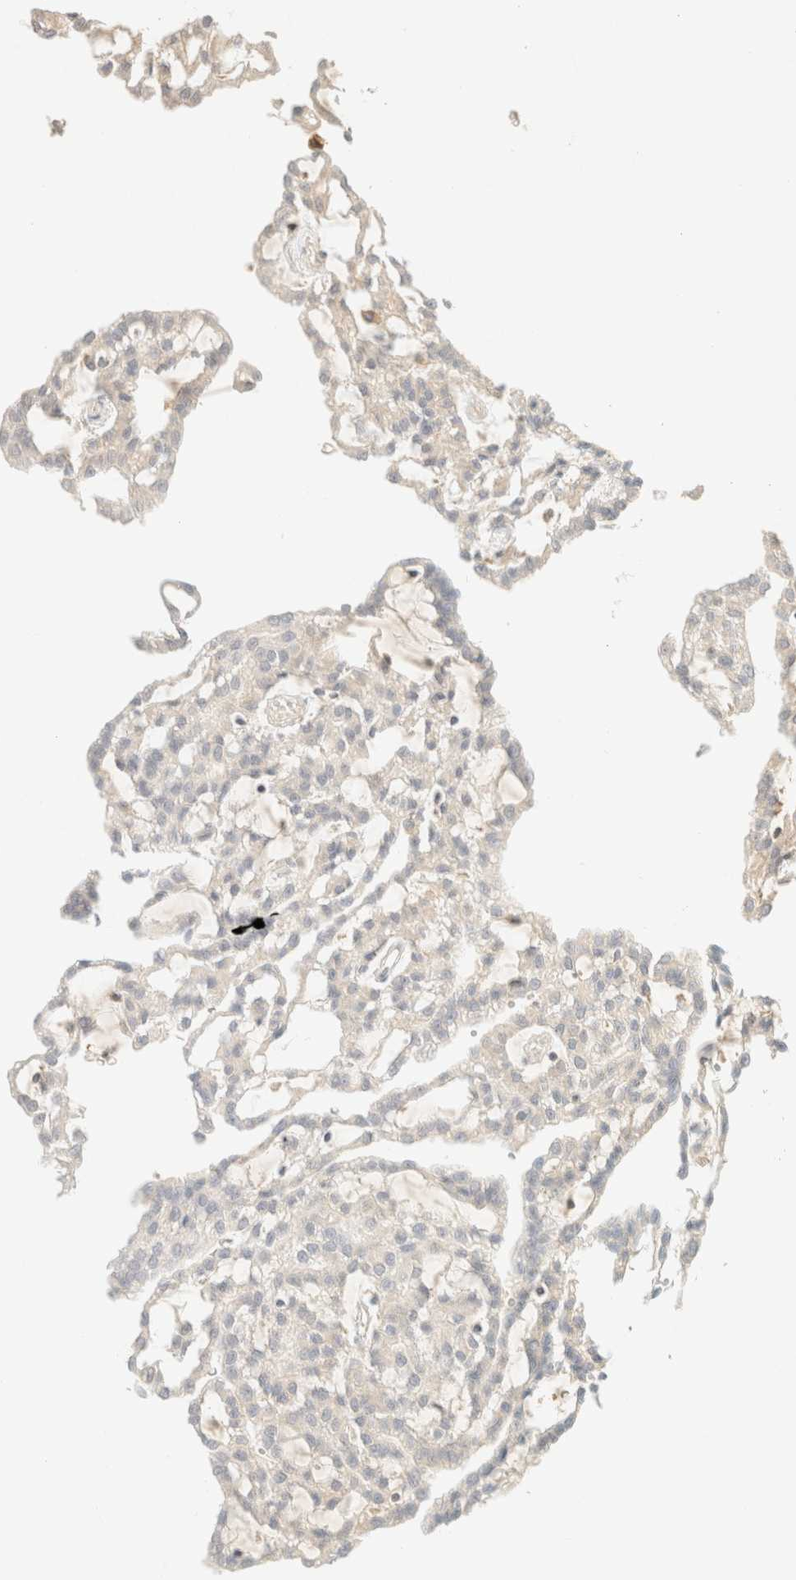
{"staining": {"intensity": "negative", "quantity": "none", "location": "none"}, "tissue": "renal cancer", "cell_type": "Tumor cells", "image_type": "cancer", "snomed": [{"axis": "morphology", "description": "Adenocarcinoma, NOS"}, {"axis": "topography", "description": "Kidney"}], "caption": "DAB immunohistochemical staining of renal cancer reveals no significant expression in tumor cells.", "gene": "TIMD4", "patient": {"sex": "male", "age": 63}}